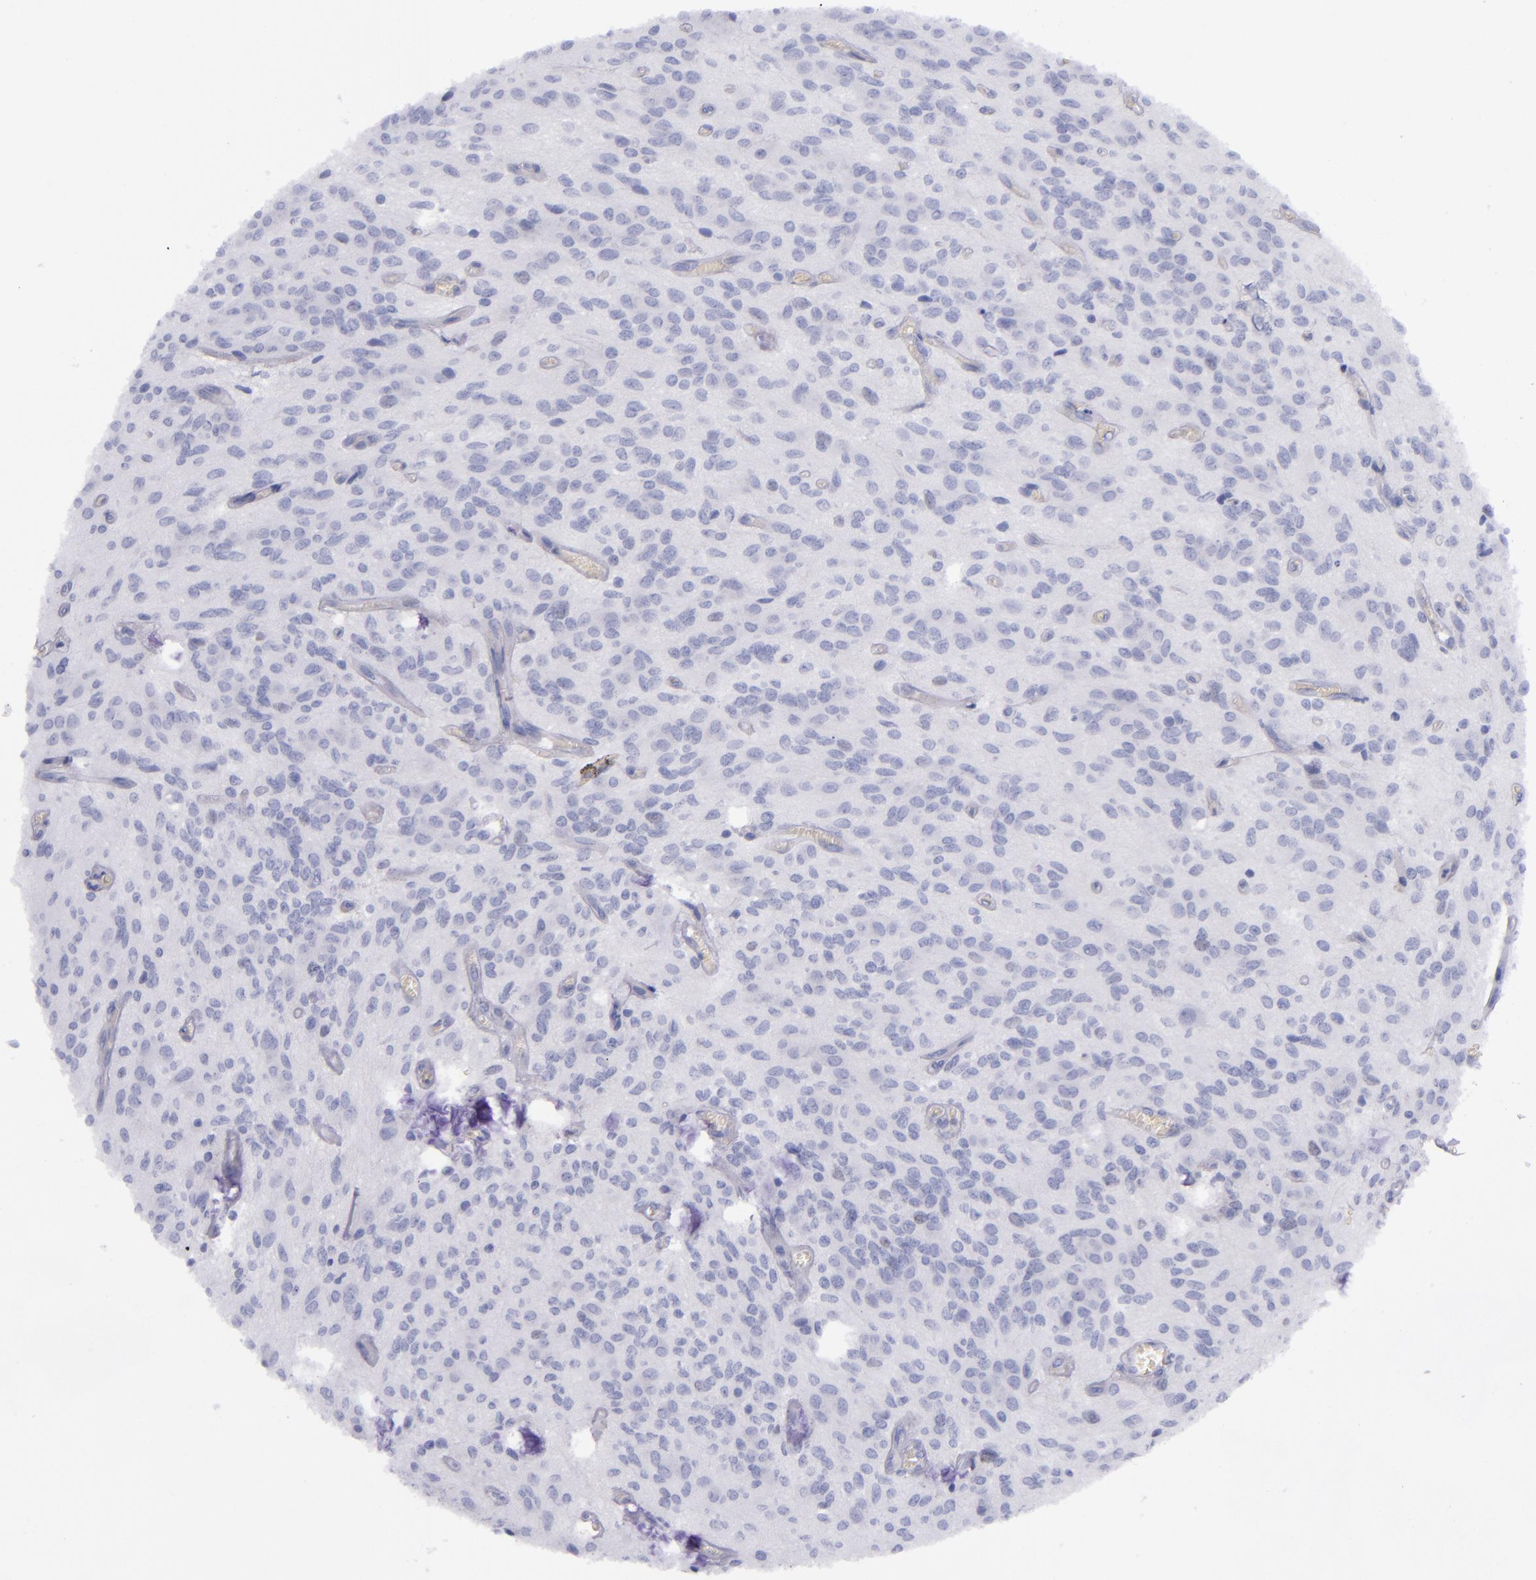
{"staining": {"intensity": "negative", "quantity": "none", "location": "none"}, "tissue": "glioma", "cell_type": "Tumor cells", "image_type": "cancer", "snomed": [{"axis": "morphology", "description": "Glioma, malignant, Low grade"}, {"axis": "topography", "description": "Brain"}], "caption": "This is an IHC micrograph of human glioma. There is no staining in tumor cells.", "gene": "MCM7", "patient": {"sex": "female", "age": 15}}